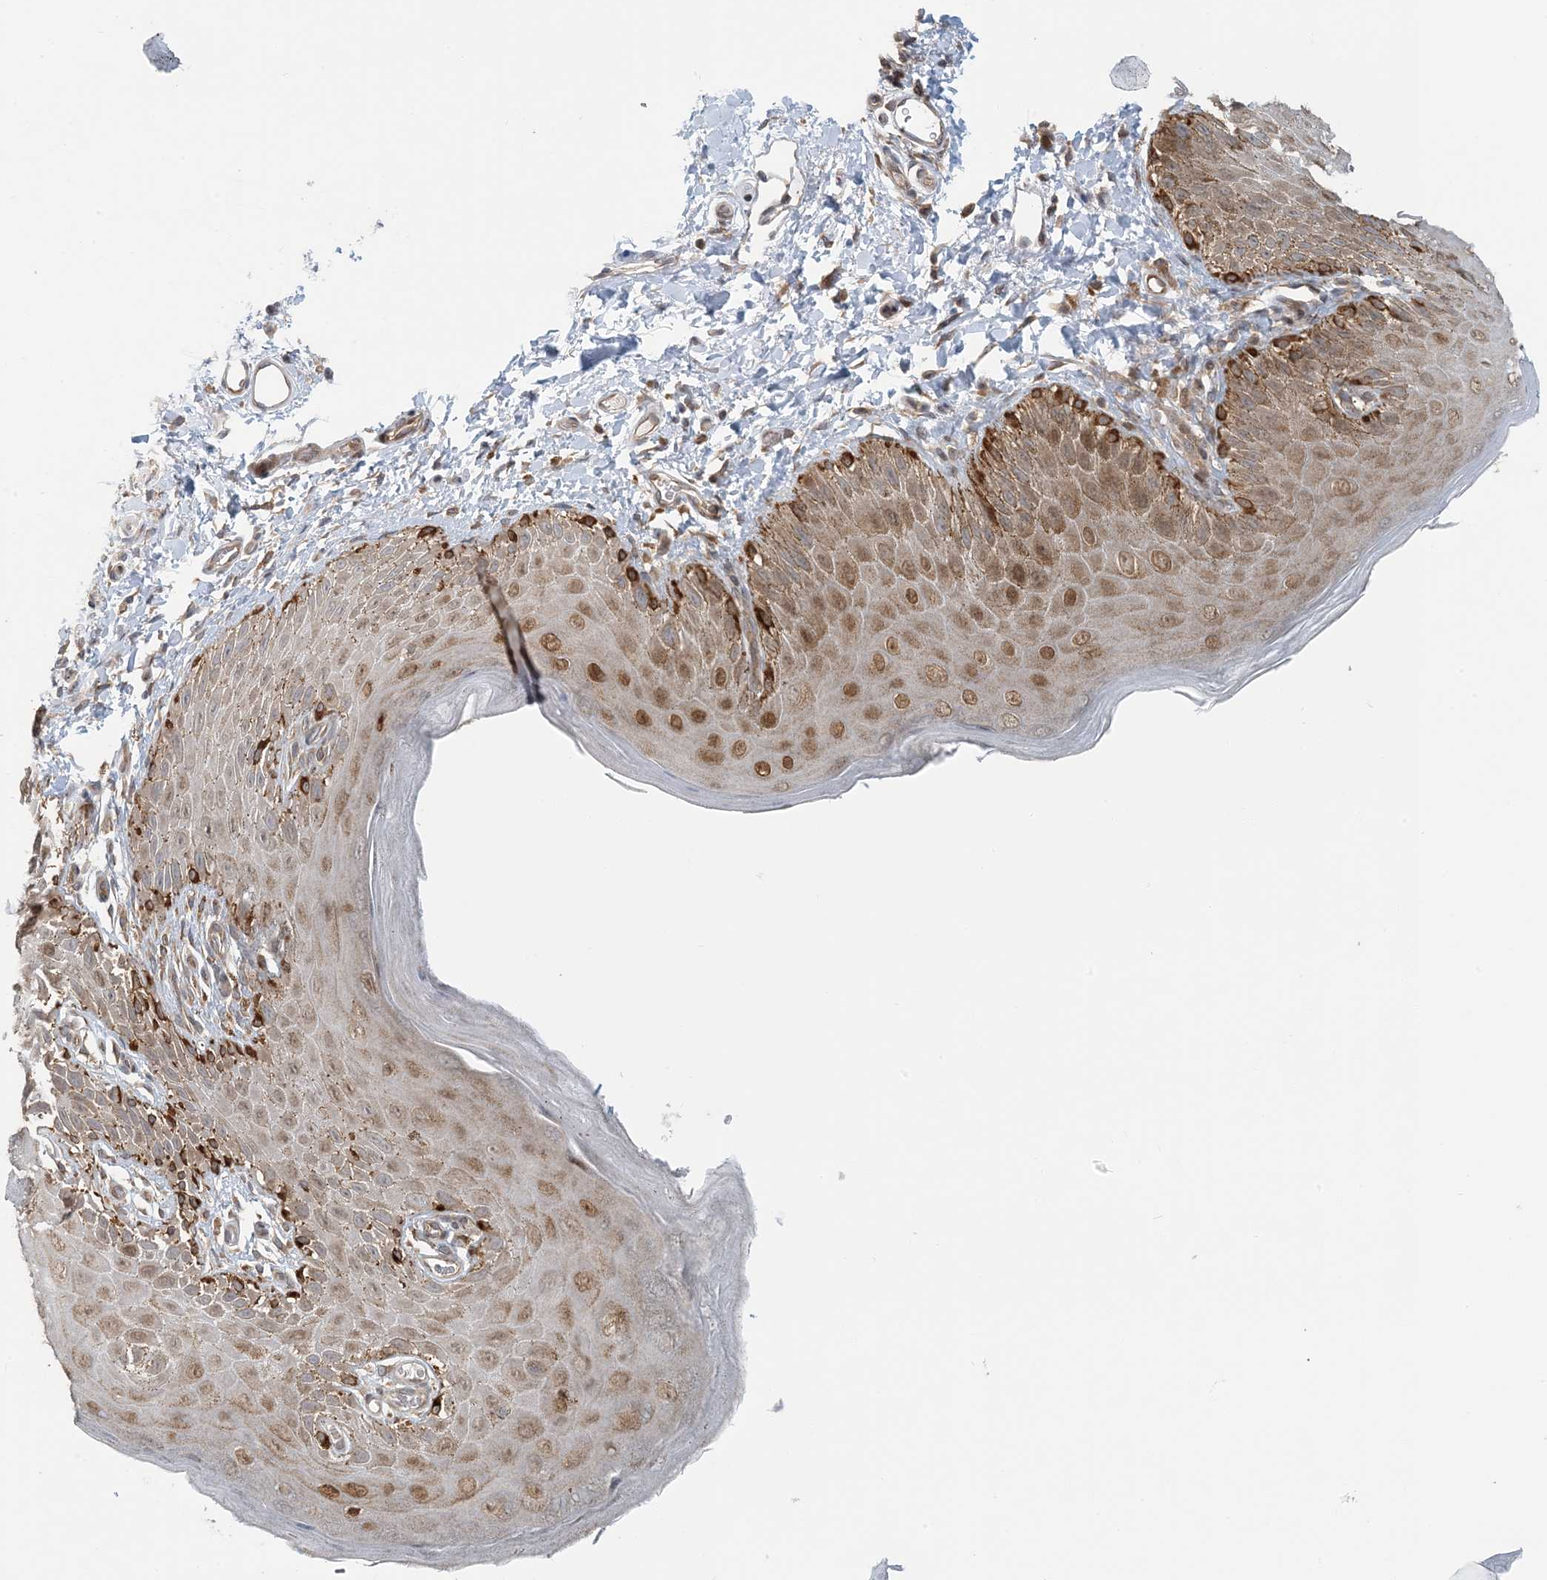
{"staining": {"intensity": "moderate", "quantity": ">75%", "location": "cytoplasmic/membranous,nuclear"}, "tissue": "skin", "cell_type": "Epidermal cells", "image_type": "normal", "snomed": [{"axis": "morphology", "description": "Normal tissue, NOS"}, {"axis": "topography", "description": "Anal"}], "caption": "Human skin stained for a protein (brown) shows moderate cytoplasmic/membranous,nuclear positive expression in about >75% of epidermal cells.", "gene": "ATP13A2", "patient": {"sex": "male", "age": 44}}